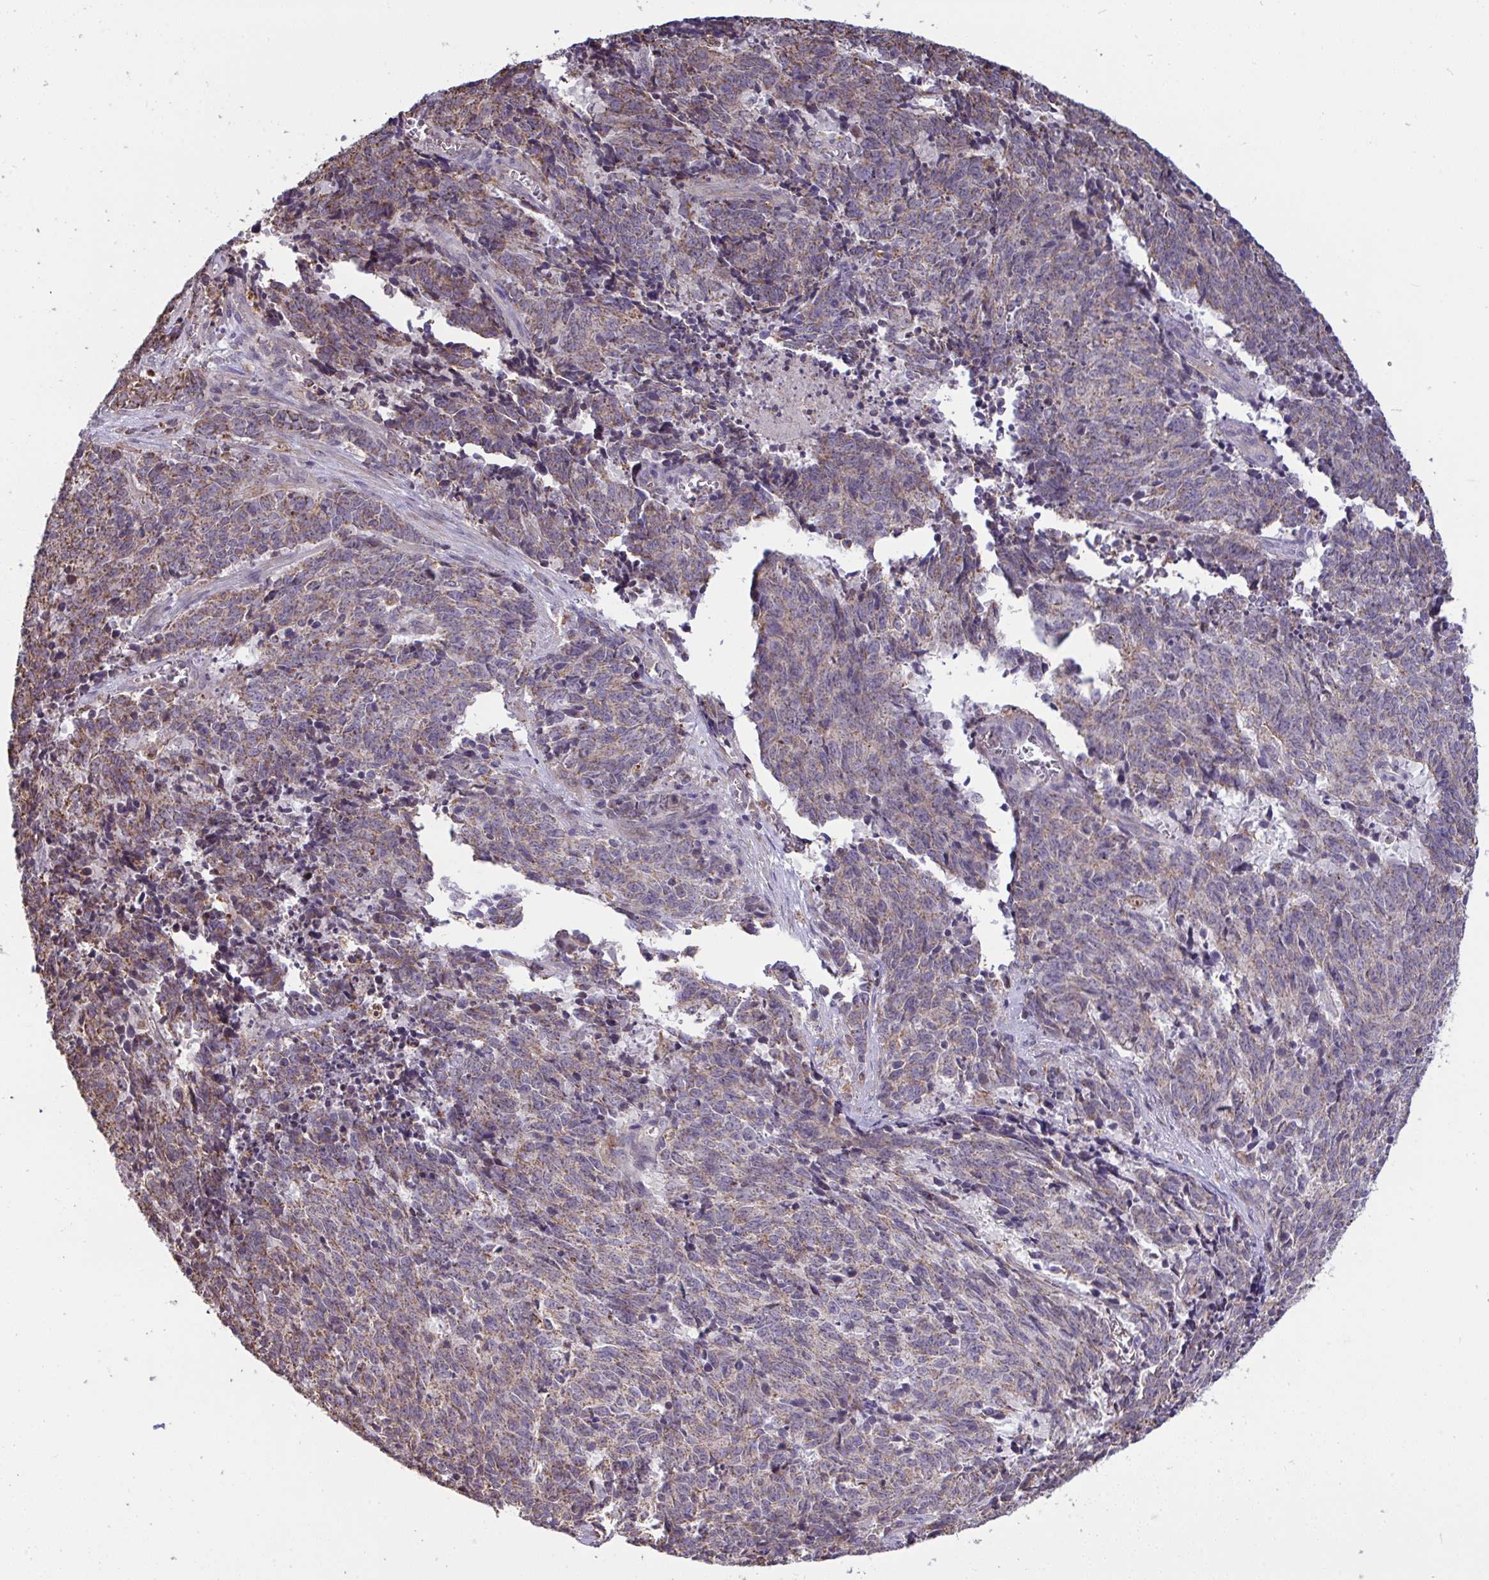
{"staining": {"intensity": "weak", "quantity": "25%-75%", "location": "cytoplasmic/membranous"}, "tissue": "cervical cancer", "cell_type": "Tumor cells", "image_type": "cancer", "snomed": [{"axis": "morphology", "description": "Squamous cell carcinoma, NOS"}, {"axis": "topography", "description": "Cervix"}], "caption": "Cervical cancer (squamous cell carcinoma) tissue exhibits weak cytoplasmic/membranous expression in approximately 25%-75% of tumor cells, visualized by immunohistochemistry.", "gene": "PPM1H", "patient": {"sex": "female", "age": 29}}